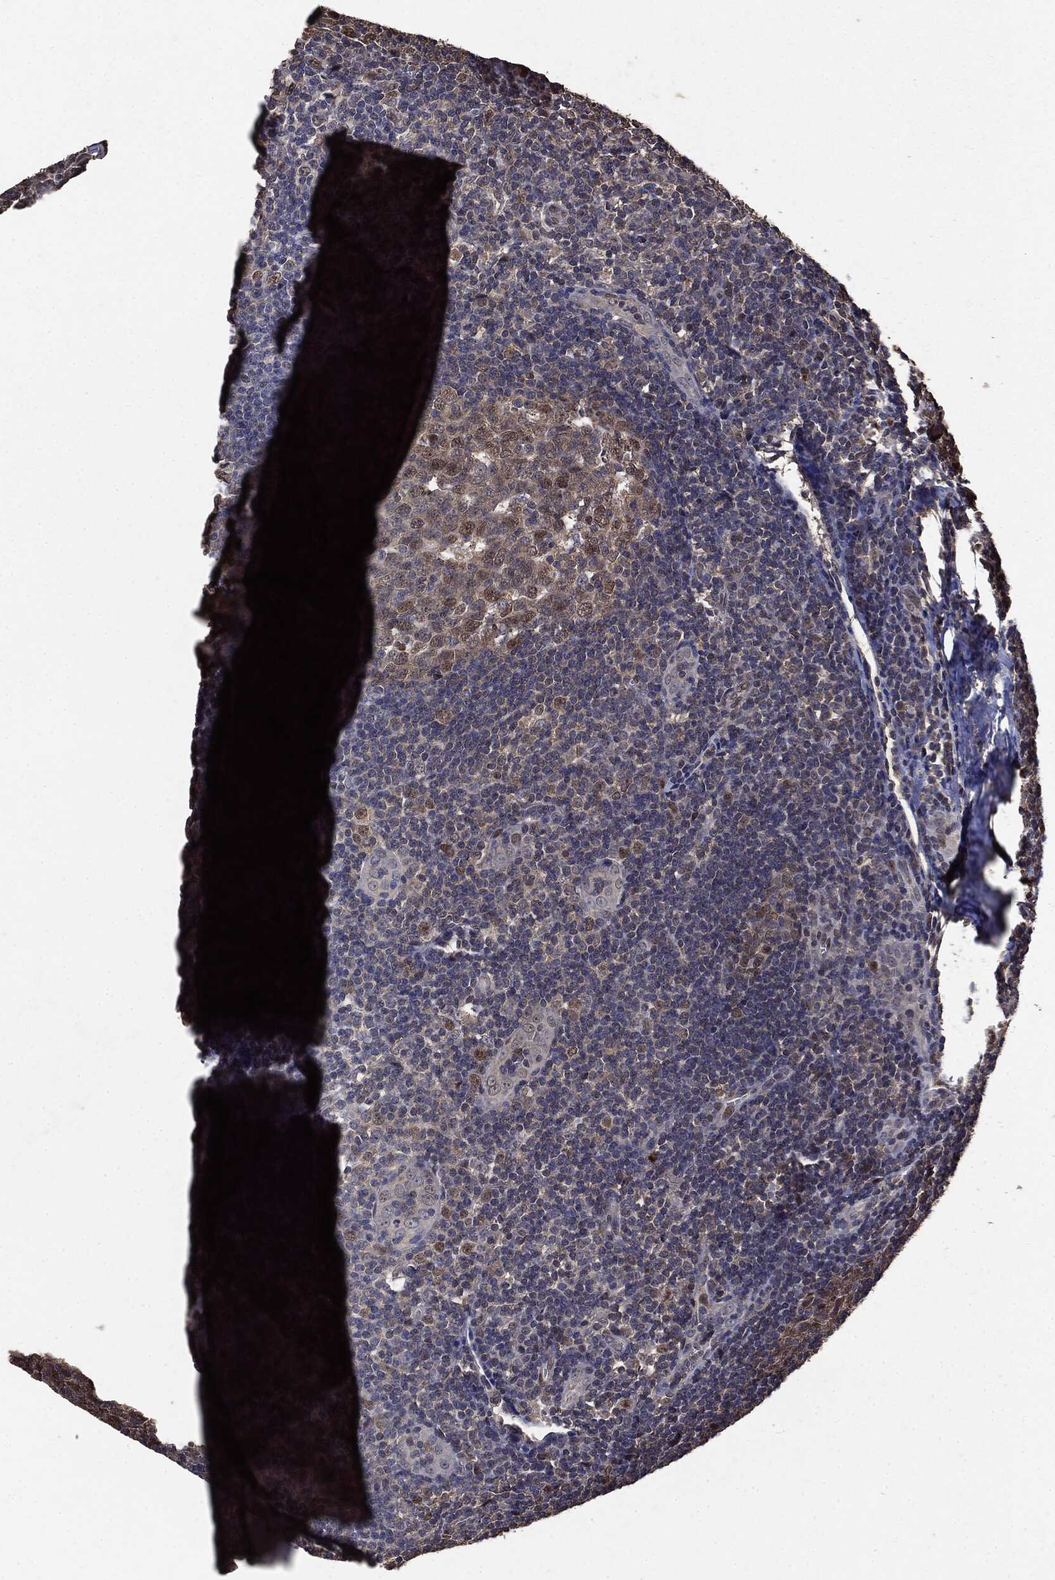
{"staining": {"intensity": "moderate", "quantity": "25%-75%", "location": "nuclear"}, "tissue": "tonsil", "cell_type": "Germinal center cells", "image_type": "normal", "snomed": [{"axis": "morphology", "description": "Normal tissue, NOS"}, {"axis": "topography", "description": "Tonsil"}], "caption": "Moderate nuclear staining for a protein is present in about 25%-75% of germinal center cells of benign tonsil using immunohistochemistry.", "gene": "PPP6R2", "patient": {"sex": "male", "age": 20}}